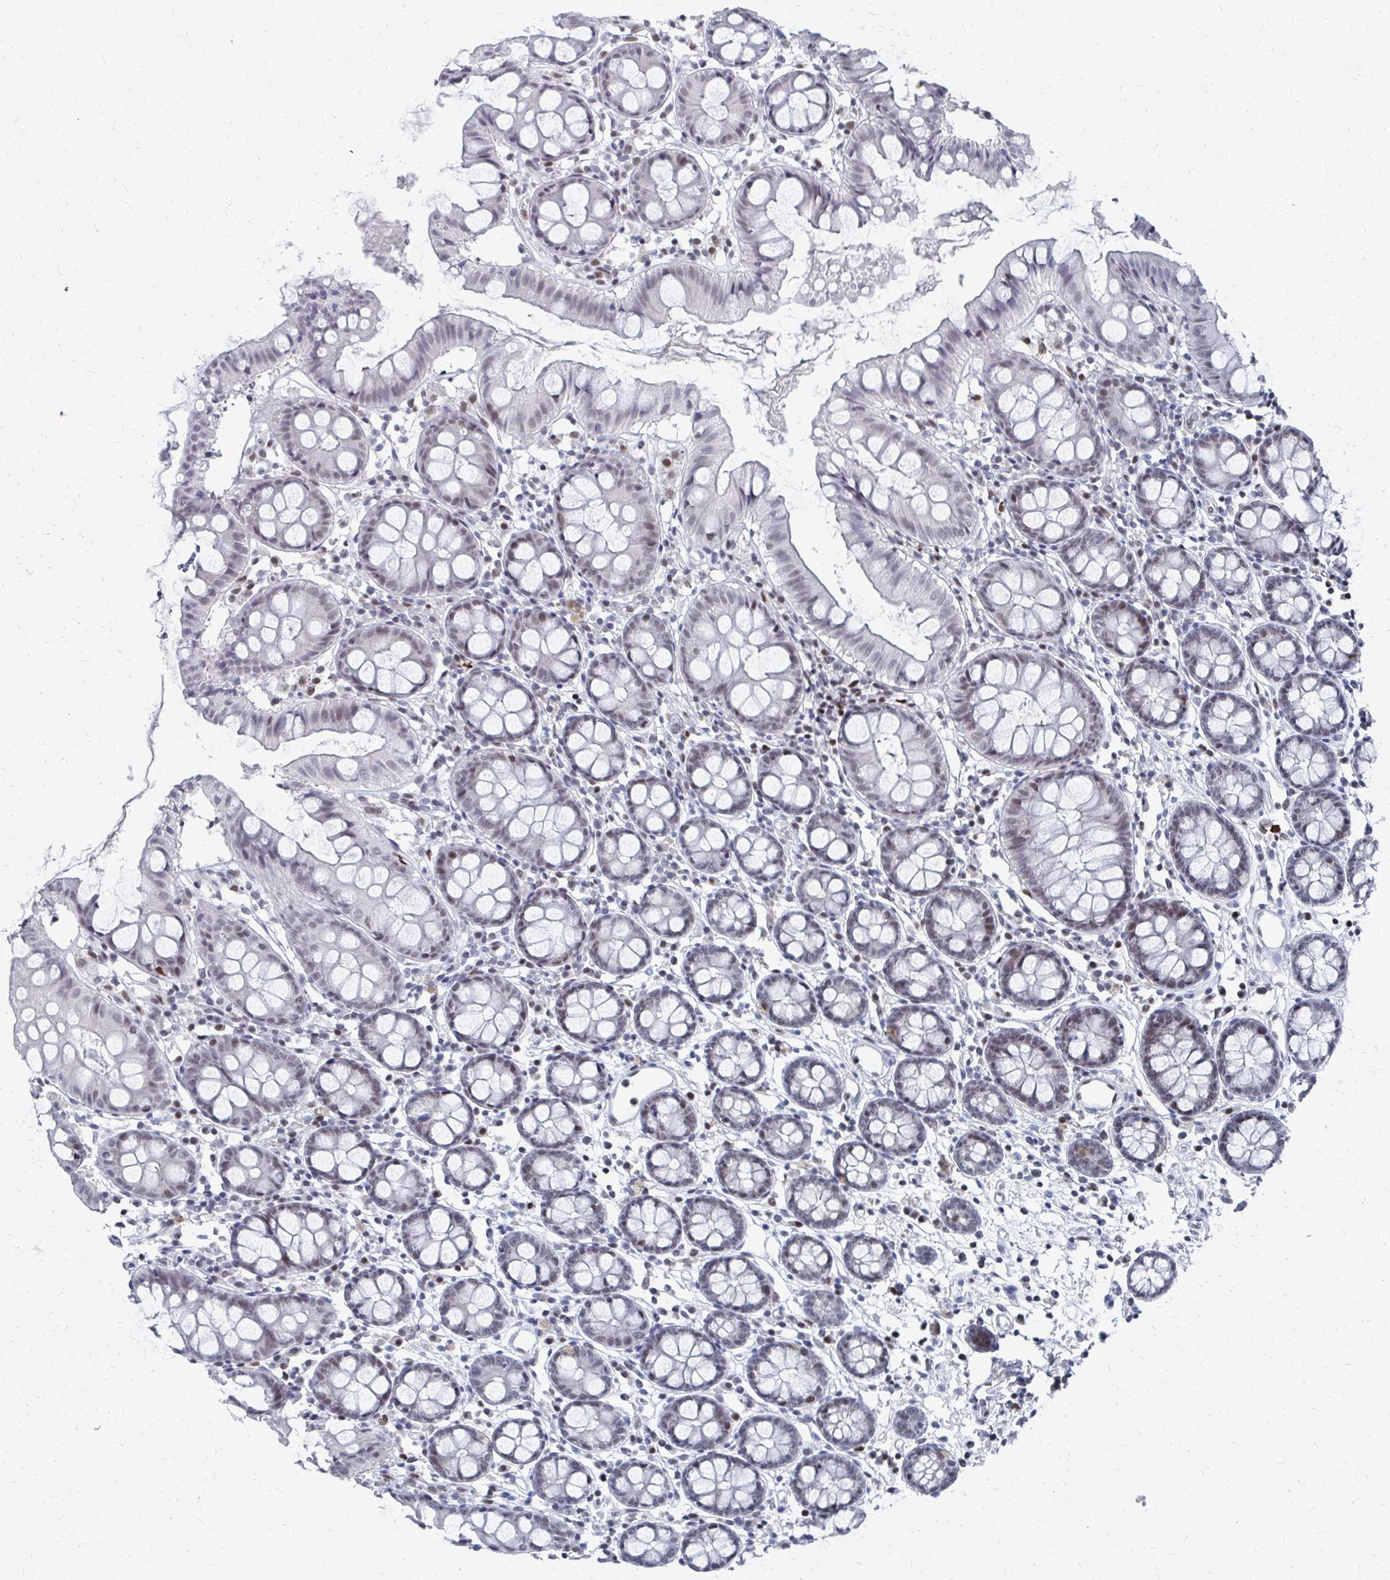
{"staining": {"intensity": "weak", "quantity": ">75%", "location": "nuclear"}, "tissue": "colon", "cell_type": "Endothelial cells", "image_type": "normal", "snomed": [{"axis": "morphology", "description": "Normal tissue, NOS"}, {"axis": "topography", "description": "Colon"}], "caption": "Endothelial cells display low levels of weak nuclear expression in about >75% of cells in unremarkable human colon.", "gene": "CDIN1", "patient": {"sex": "female", "age": 84}}